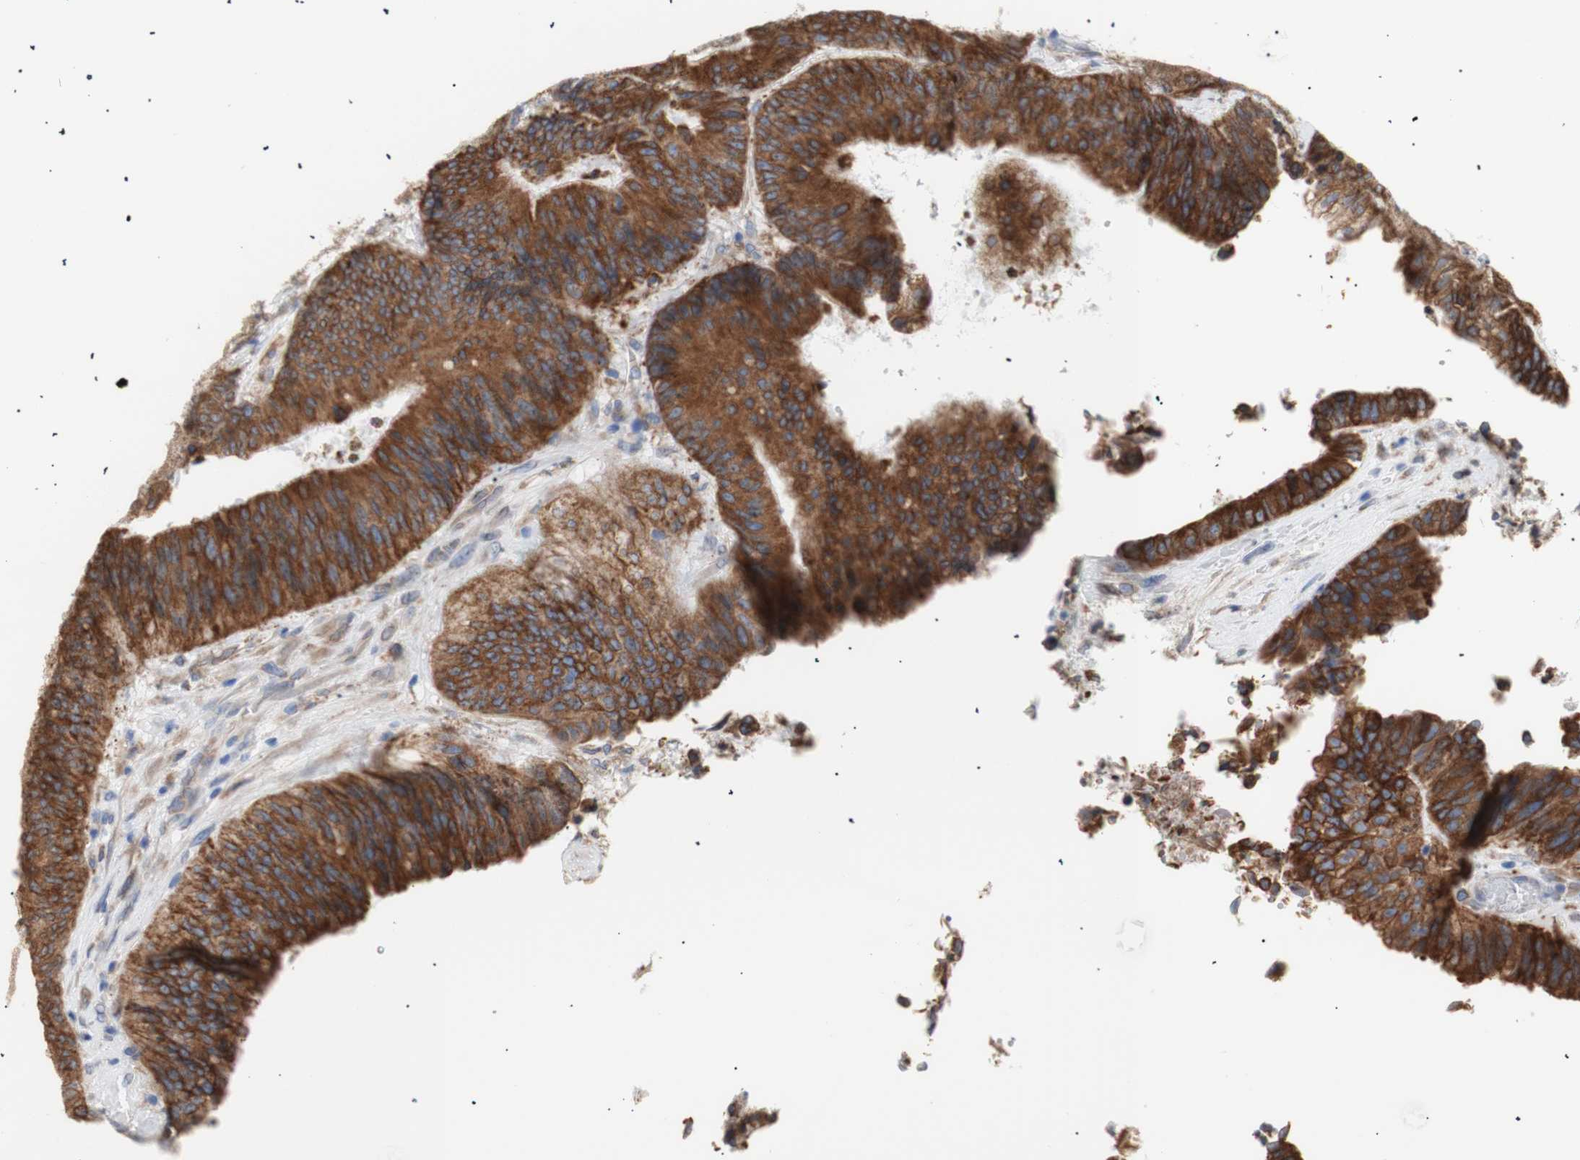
{"staining": {"intensity": "strong", "quantity": ">75%", "location": "cytoplasmic/membranous"}, "tissue": "colorectal cancer", "cell_type": "Tumor cells", "image_type": "cancer", "snomed": [{"axis": "morphology", "description": "Adenocarcinoma, NOS"}, {"axis": "topography", "description": "Rectum"}], "caption": "IHC histopathology image of neoplastic tissue: human adenocarcinoma (colorectal) stained using immunohistochemistry exhibits high levels of strong protein expression localized specifically in the cytoplasmic/membranous of tumor cells, appearing as a cytoplasmic/membranous brown color.", "gene": "ERLIN1", "patient": {"sex": "male", "age": 72}}